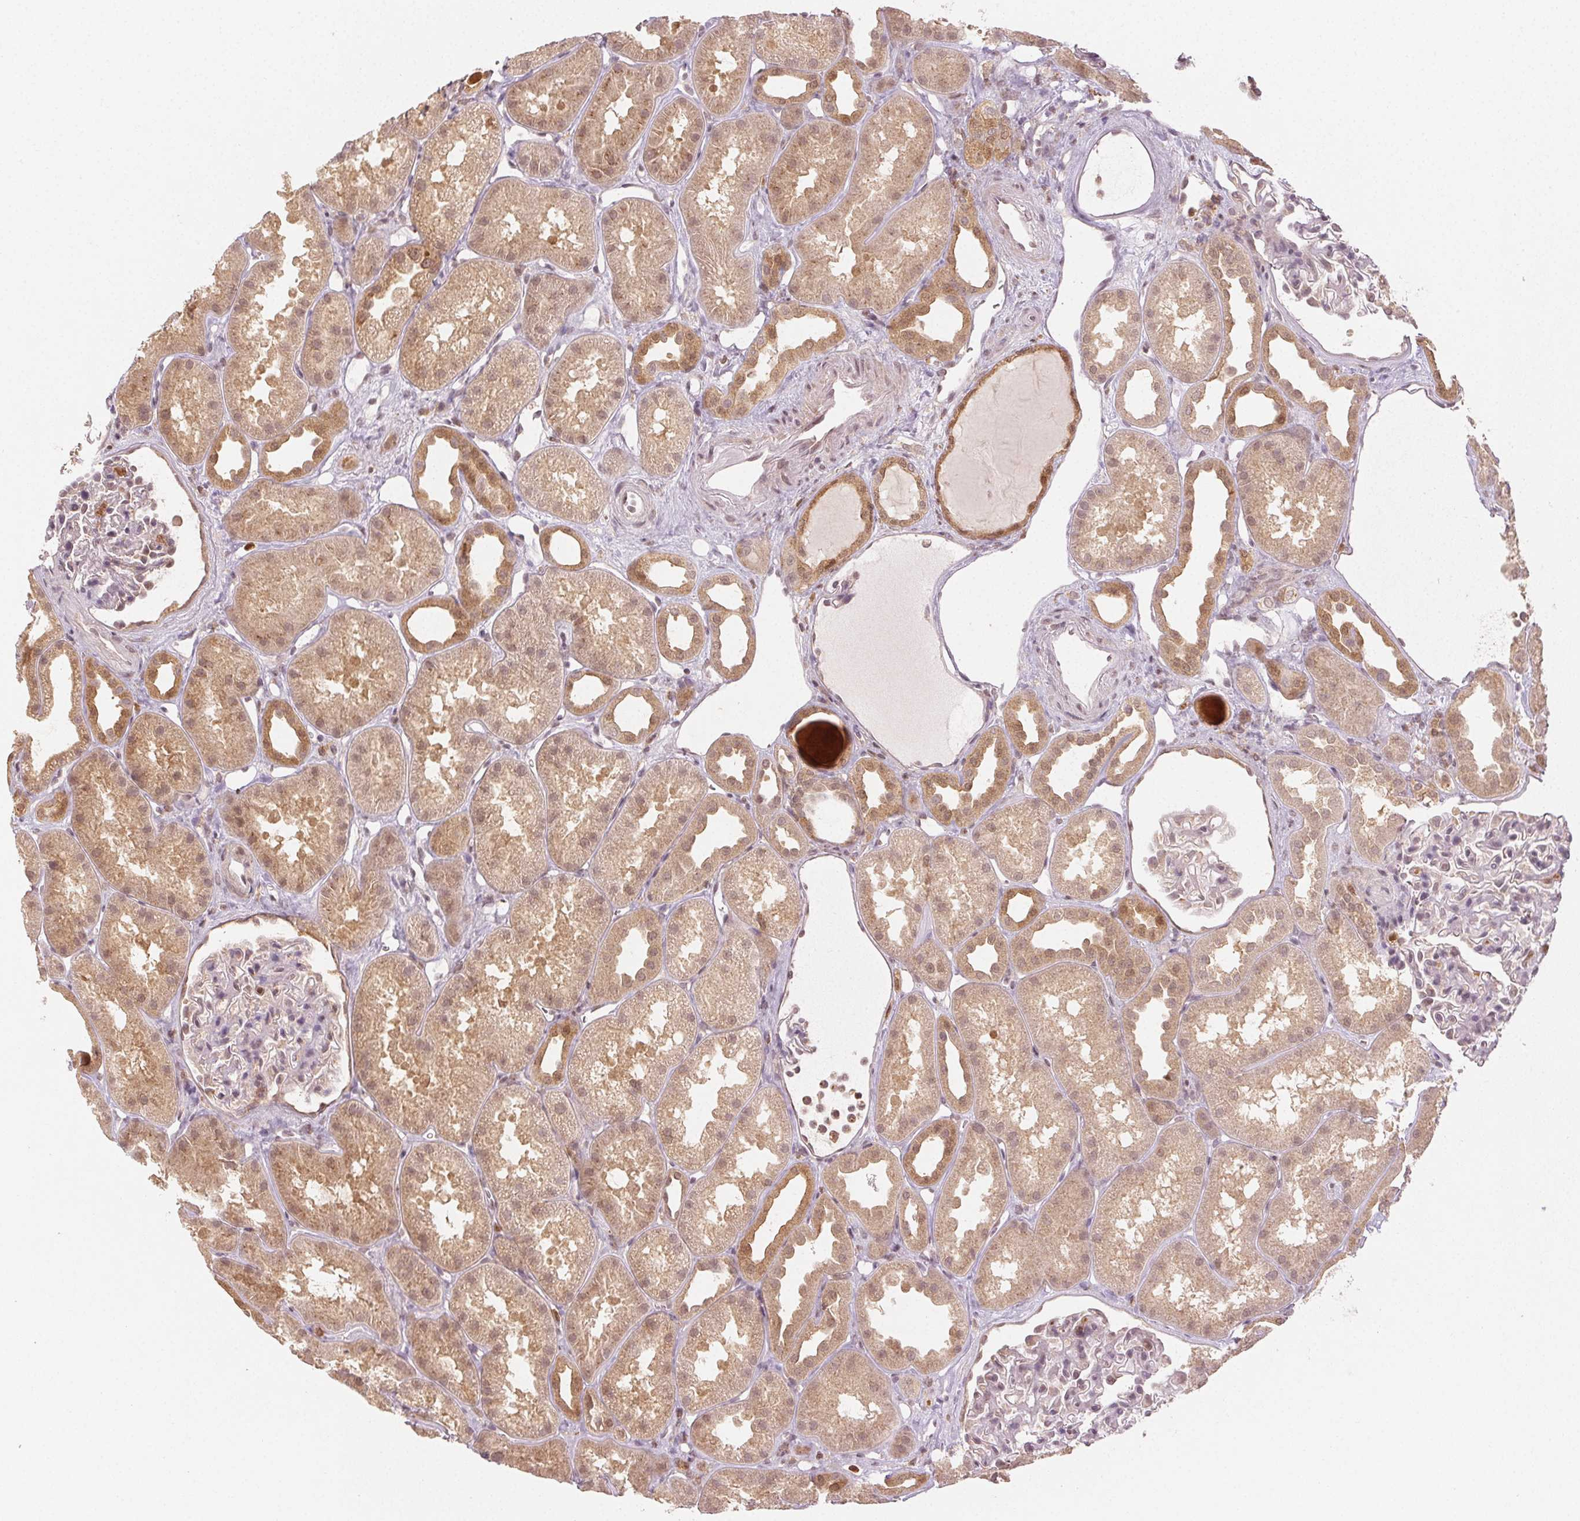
{"staining": {"intensity": "weak", "quantity": "<25%", "location": "cytoplasmic/membranous,nuclear"}, "tissue": "kidney", "cell_type": "Cells in glomeruli", "image_type": "normal", "snomed": [{"axis": "morphology", "description": "Normal tissue, NOS"}, {"axis": "topography", "description": "Kidney"}], "caption": "Immunohistochemistry (IHC) photomicrograph of unremarkable kidney: kidney stained with DAB demonstrates no significant protein expression in cells in glomeruli.", "gene": "MAPK14", "patient": {"sex": "male", "age": 61}}